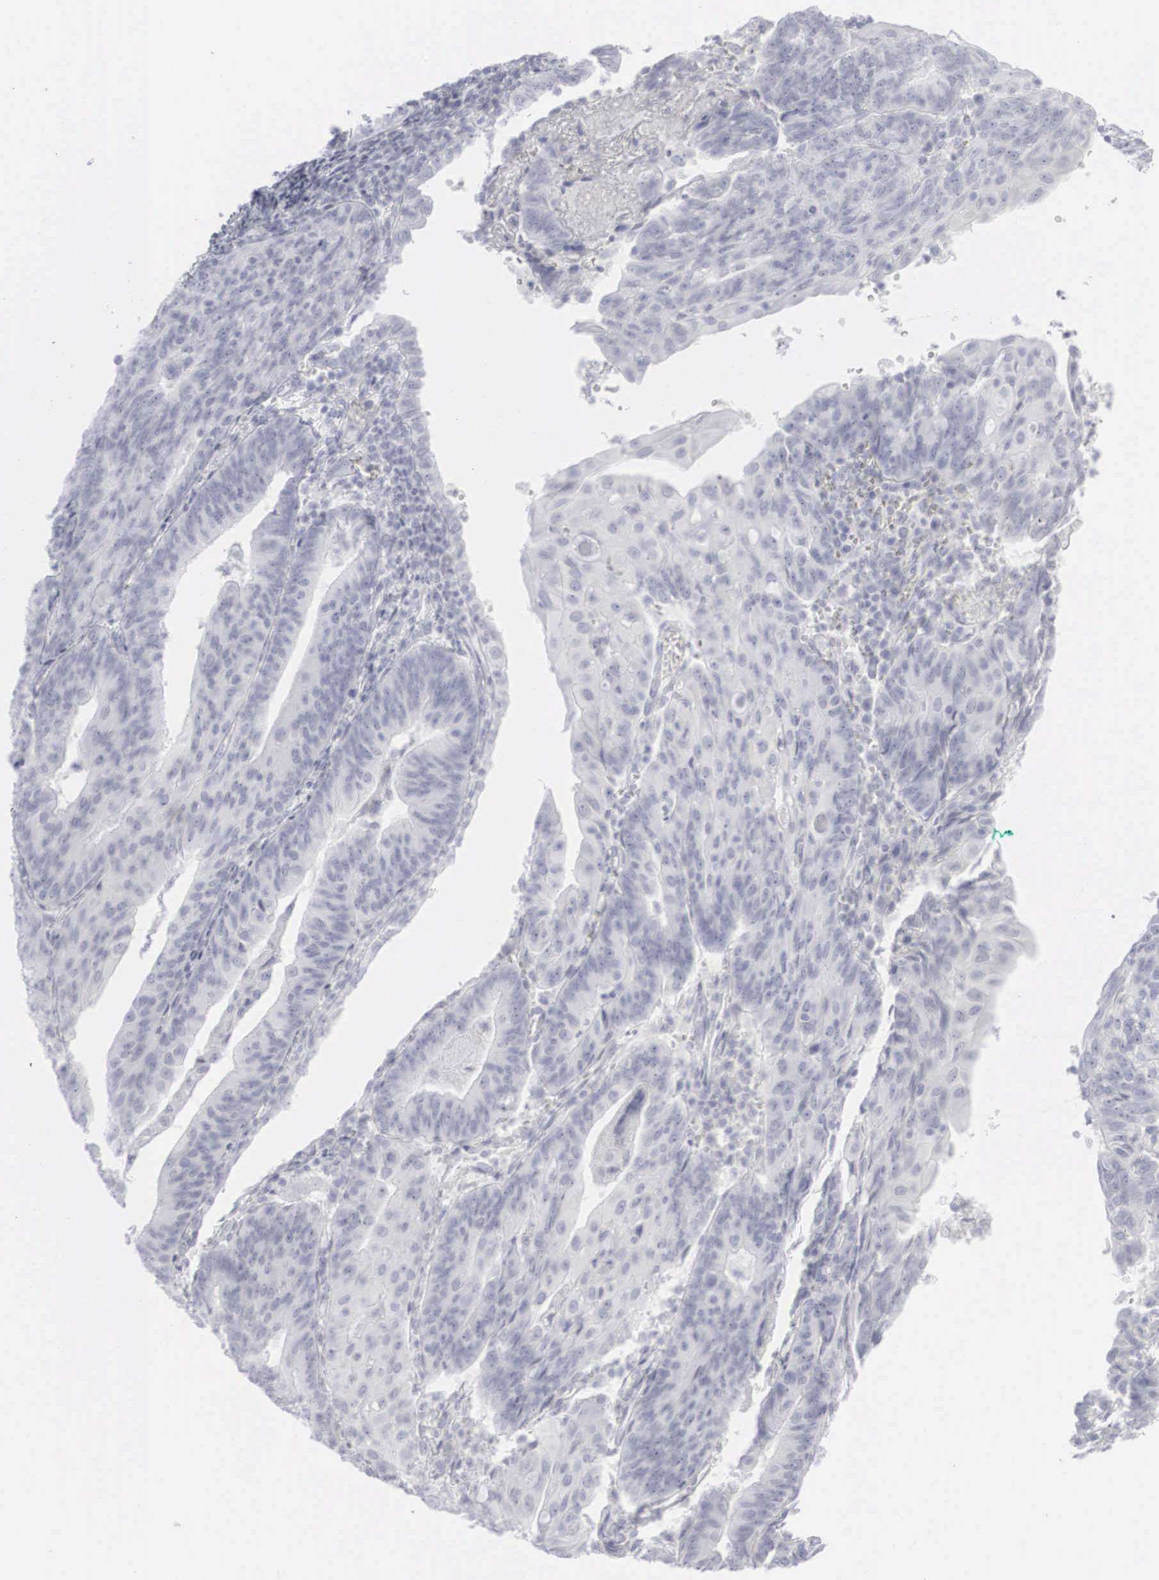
{"staining": {"intensity": "negative", "quantity": "none", "location": "none"}, "tissue": "endometrial cancer", "cell_type": "Tumor cells", "image_type": "cancer", "snomed": [{"axis": "morphology", "description": "Adenocarcinoma, NOS"}, {"axis": "topography", "description": "Endometrium"}], "caption": "Endometrial cancer stained for a protein using IHC reveals no expression tumor cells.", "gene": "KRT14", "patient": {"sex": "female", "age": 56}}